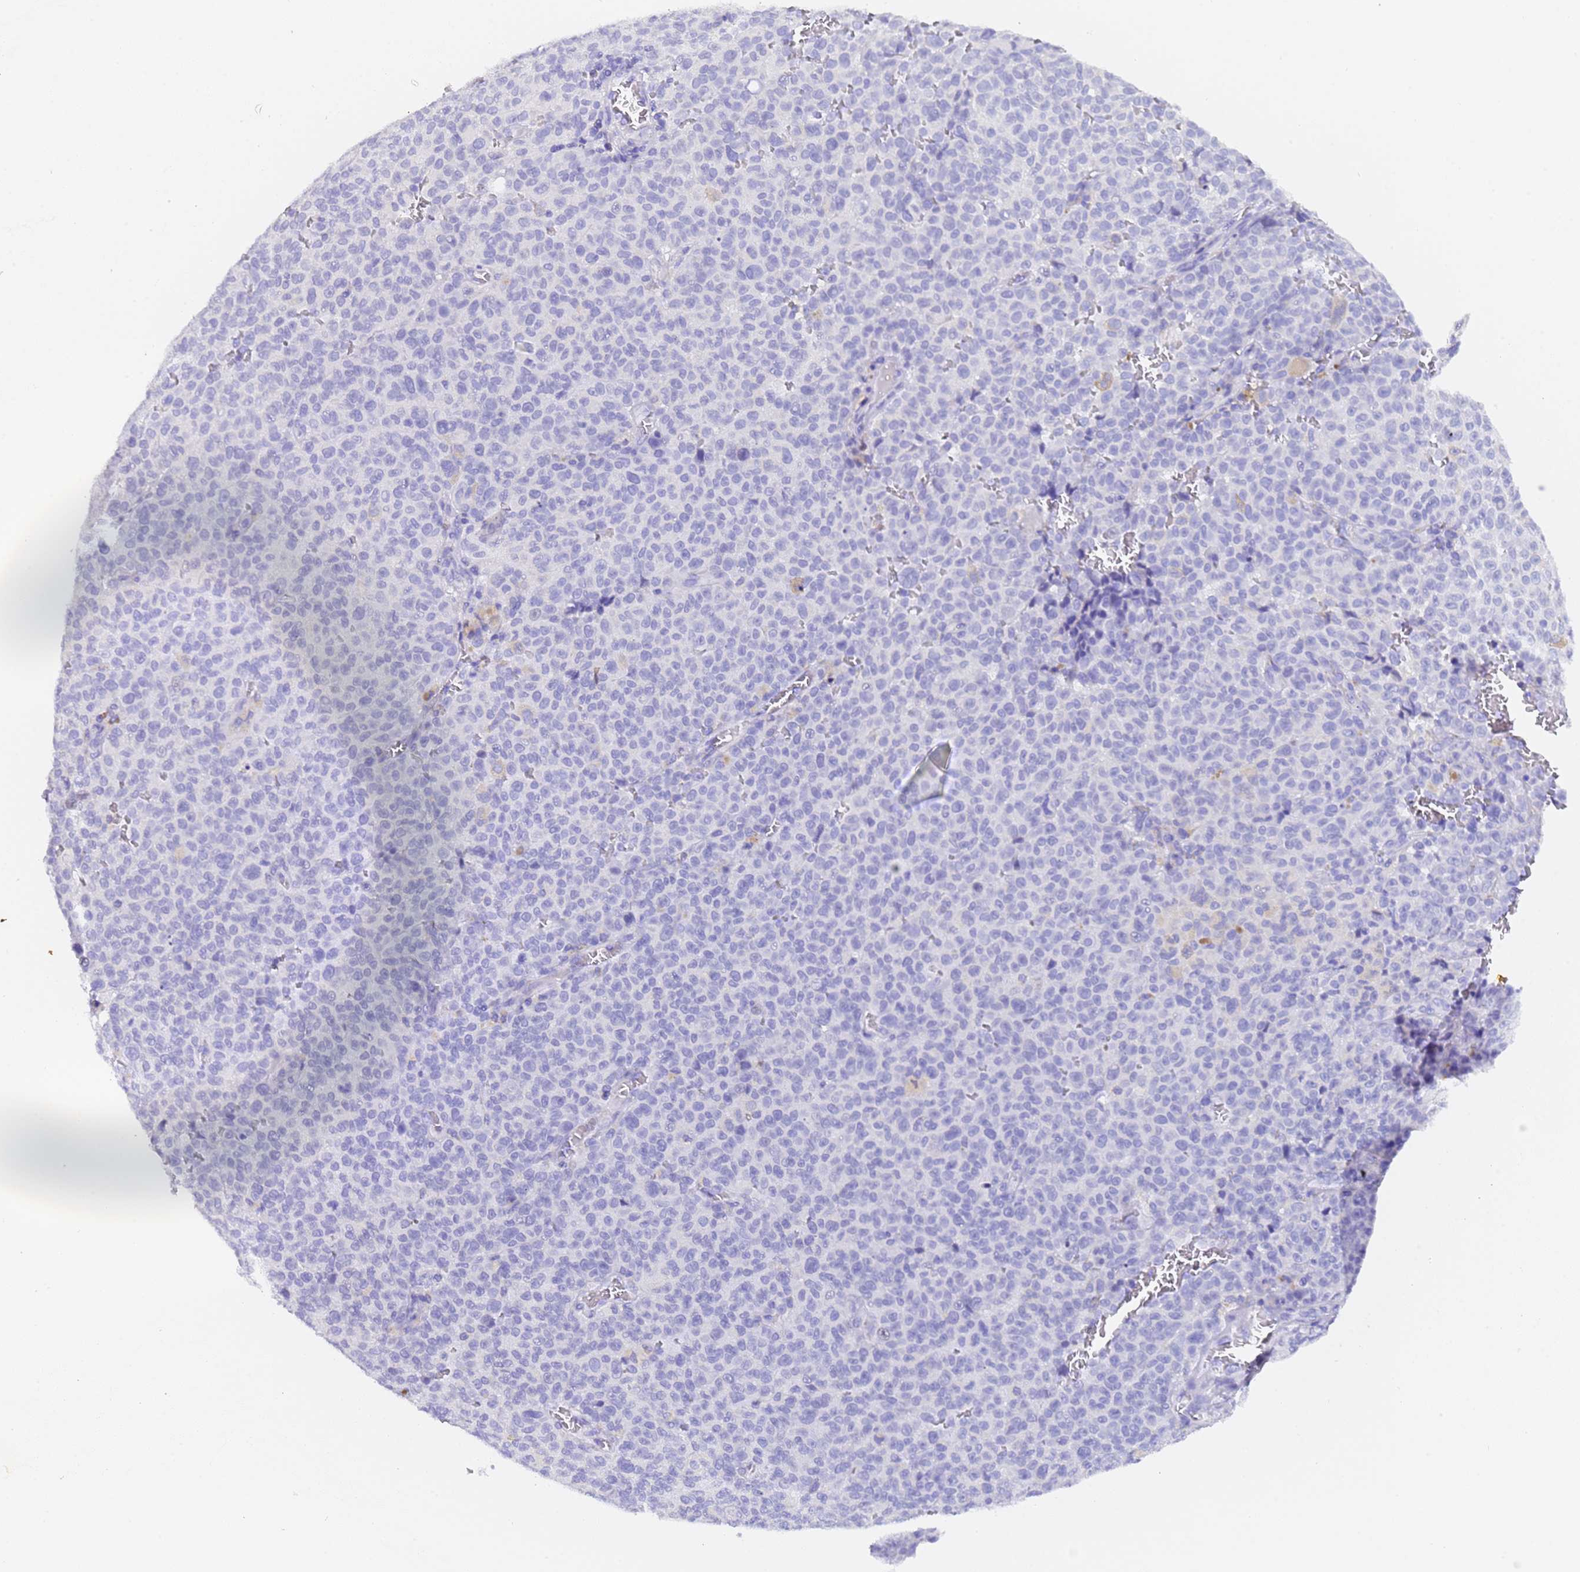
{"staining": {"intensity": "negative", "quantity": "none", "location": "none"}, "tissue": "melanoma", "cell_type": "Tumor cells", "image_type": "cancer", "snomed": [{"axis": "morphology", "description": "Malignant melanoma, NOS"}, {"axis": "topography", "description": "Skin"}], "caption": "Immunohistochemical staining of melanoma displays no significant expression in tumor cells.", "gene": "GABRA1", "patient": {"sex": "female", "age": 82}}